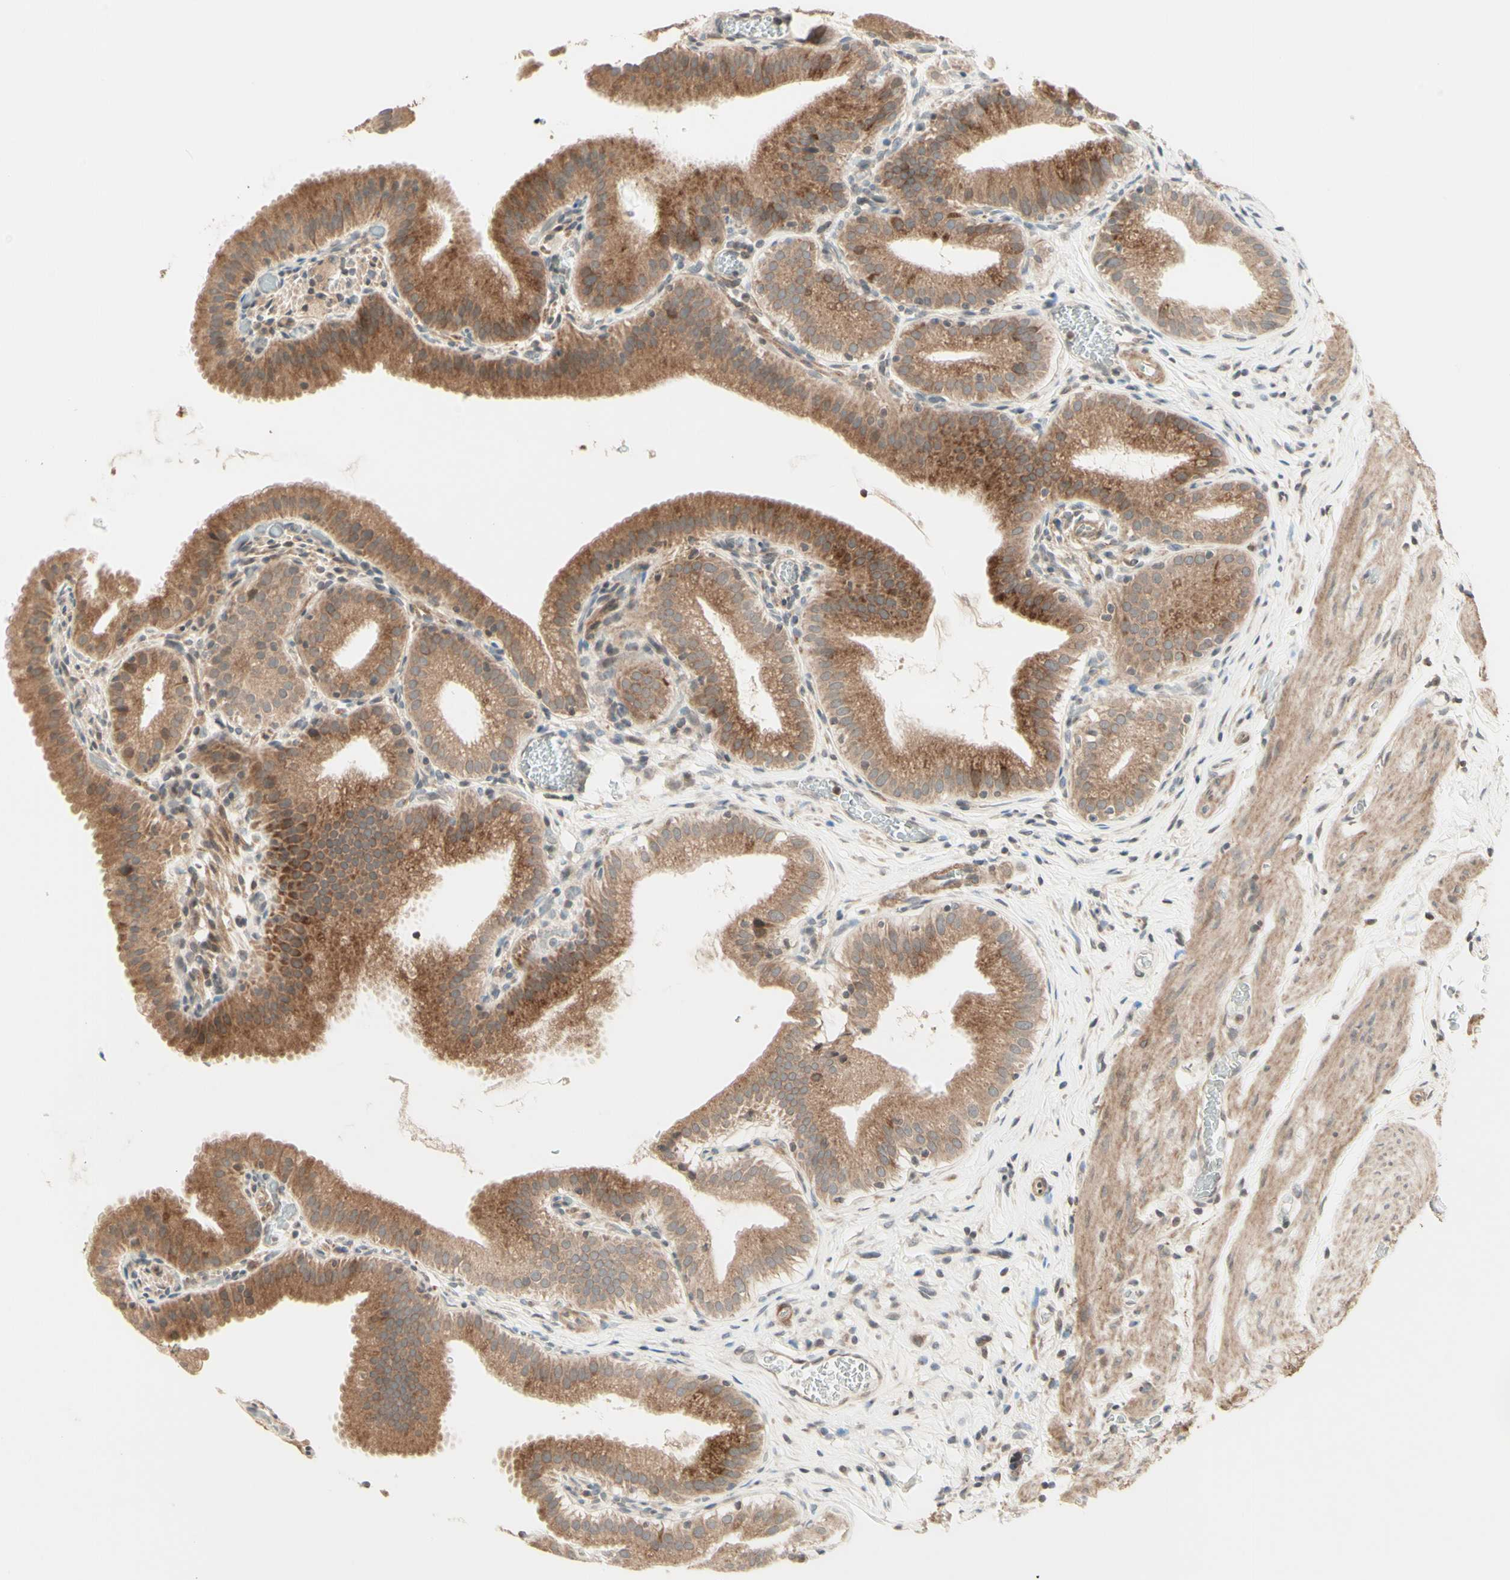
{"staining": {"intensity": "moderate", "quantity": ">75%", "location": "cytoplasmic/membranous"}, "tissue": "gallbladder", "cell_type": "Glandular cells", "image_type": "normal", "snomed": [{"axis": "morphology", "description": "Normal tissue, NOS"}, {"axis": "topography", "description": "Gallbladder"}], "caption": "Gallbladder stained with immunohistochemistry shows moderate cytoplasmic/membranous staining in approximately >75% of glandular cells.", "gene": "ZW10", "patient": {"sex": "male", "age": 54}}